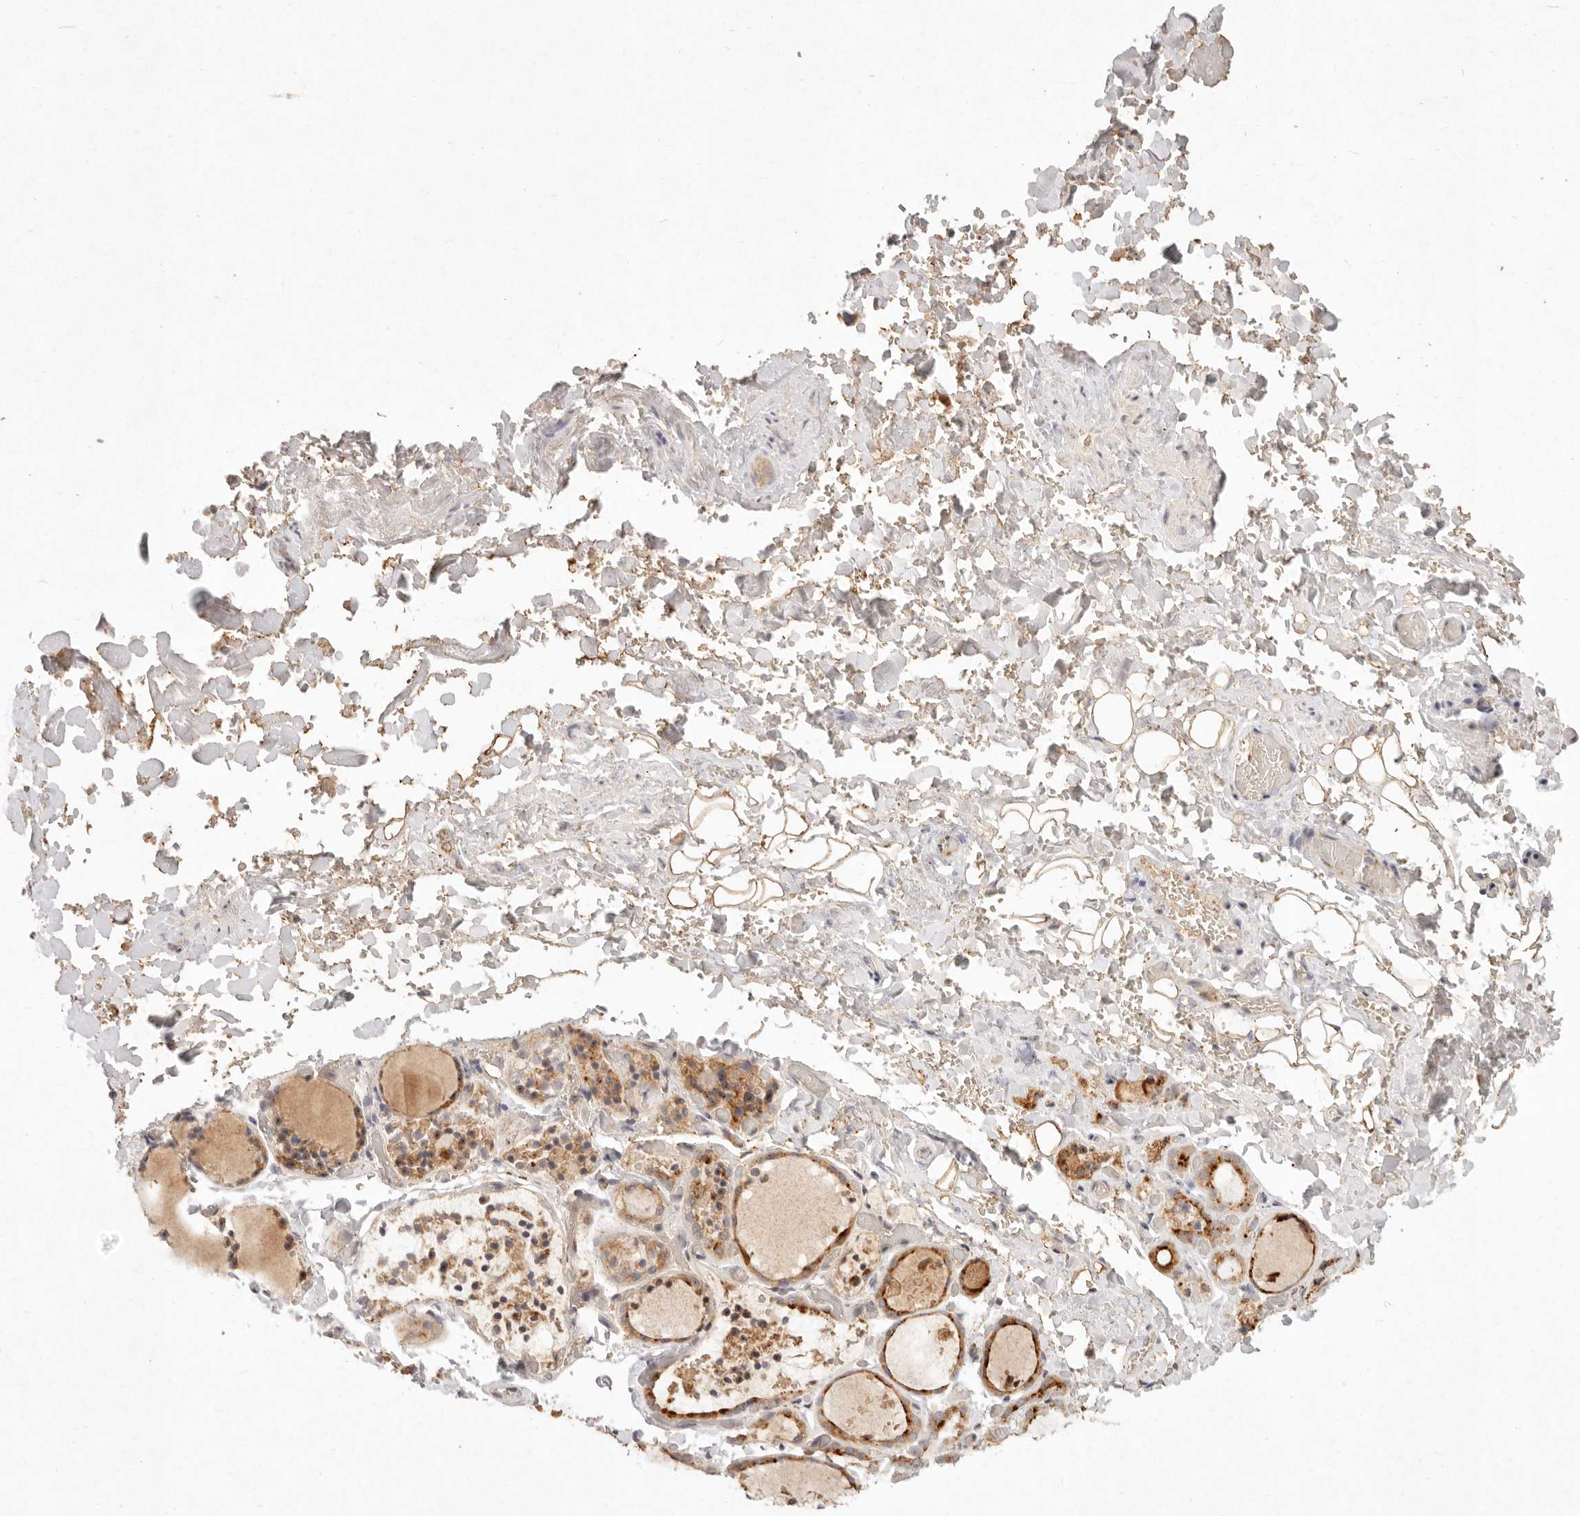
{"staining": {"intensity": "strong", "quantity": ">75%", "location": "cytoplasmic/membranous"}, "tissue": "thyroid gland", "cell_type": "Glandular cells", "image_type": "normal", "snomed": [{"axis": "morphology", "description": "Normal tissue, NOS"}, {"axis": "topography", "description": "Thyroid gland"}], "caption": "Immunohistochemical staining of unremarkable thyroid gland shows high levels of strong cytoplasmic/membranous positivity in approximately >75% of glandular cells. (DAB = brown stain, brightfield microscopy at high magnification).", "gene": "C1orf127", "patient": {"sex": "female", "age": 44}}